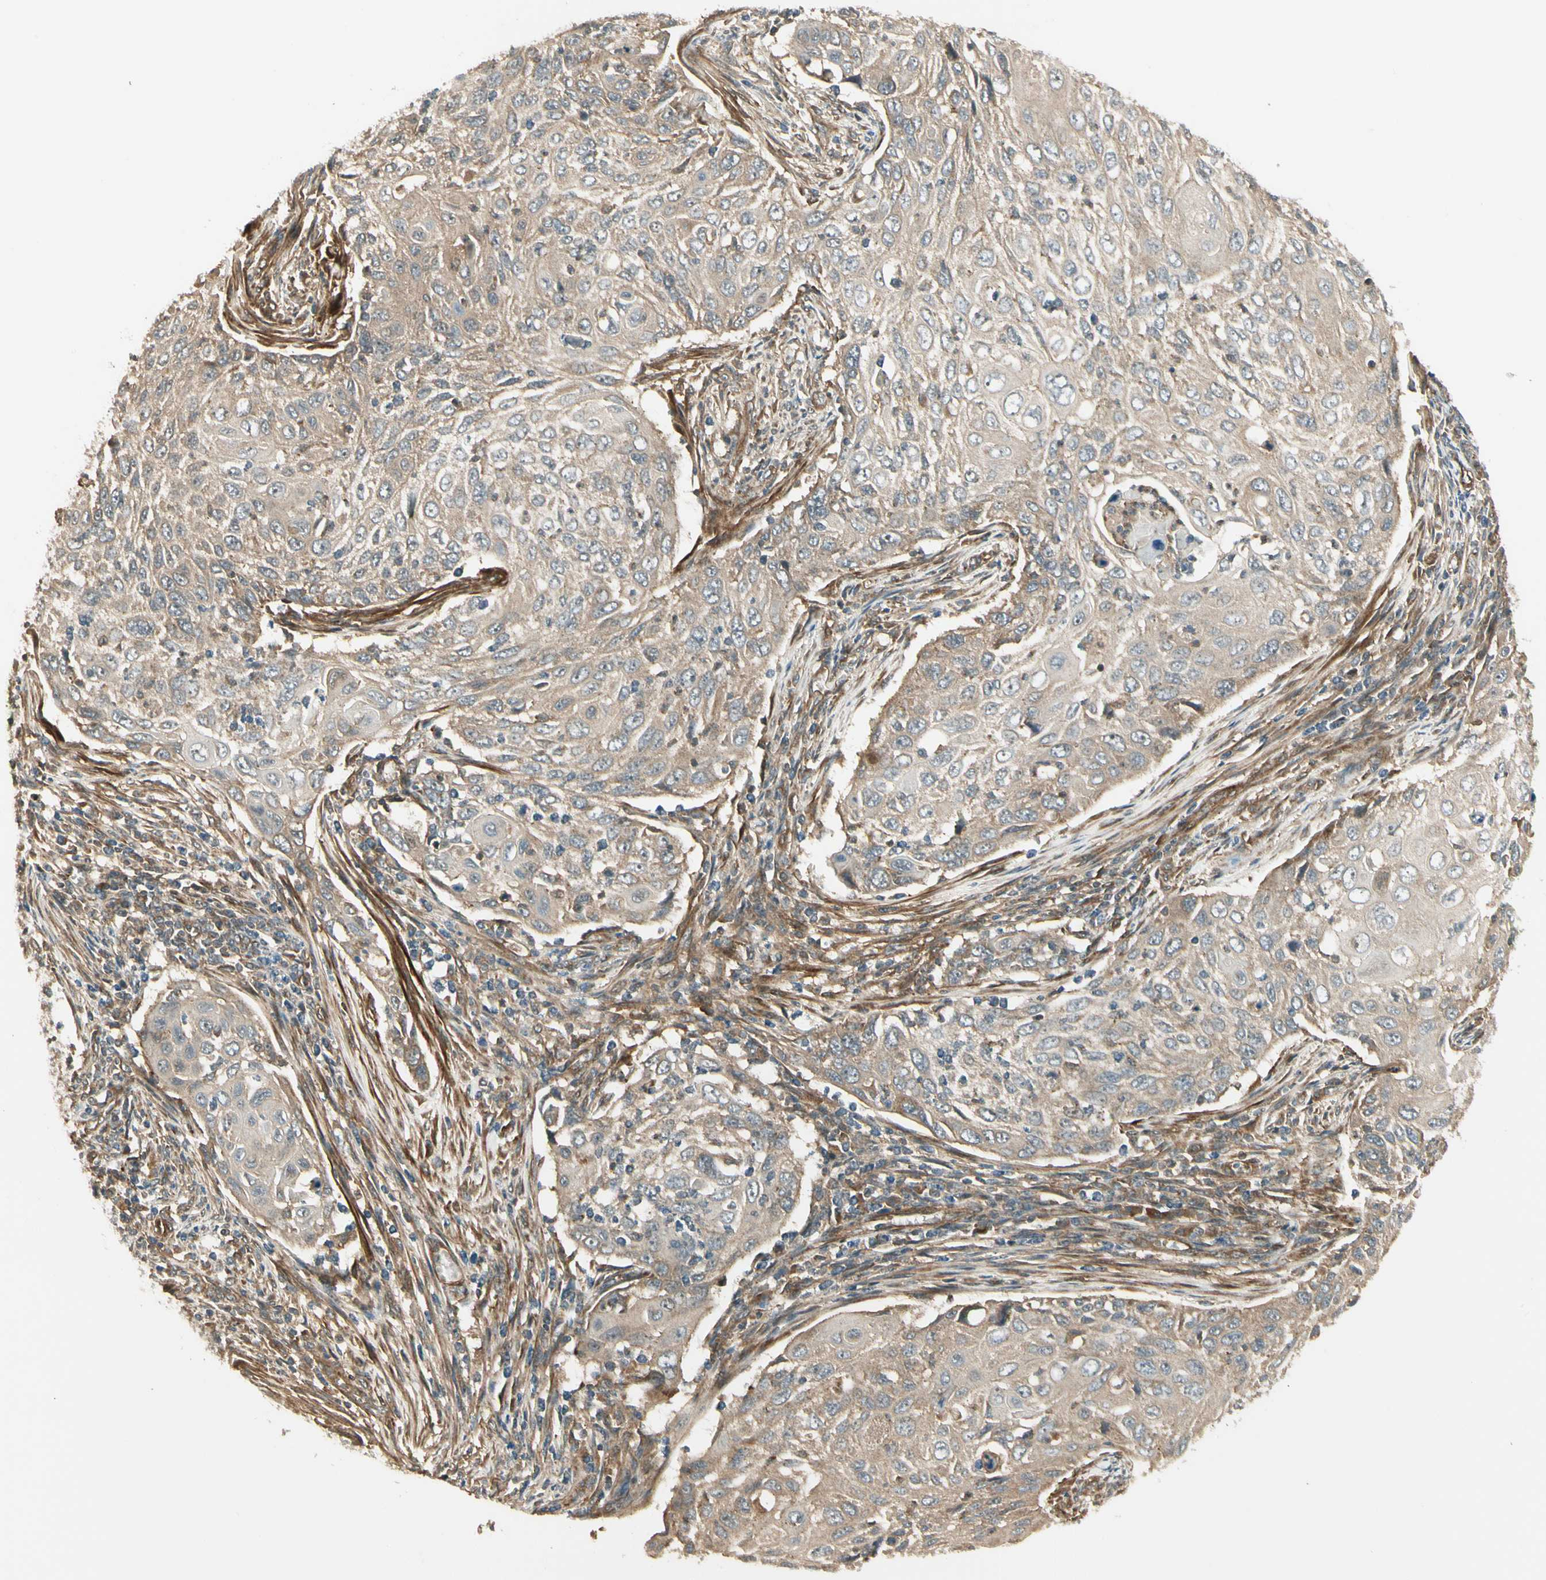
{"staining": {"intensity": "moderate", "quantity": ">75%", "location": "cytoplasmic/membranous"}, "tissue": "cervical cancer", "cell_type": "Tumor cells", "image_type": "cancer", "snomed": [{"axis": "morphology", "description": "Squamous cell carcinoma, NOS"}, {"axis": "topography", "description": "Cervix"}], "caption": "Human squamous cell carcinoma (cervical) stained with a brown dye exhibits moderate cytoplasmic/membranous positive expression in about >75% of tumor cells.", "gene": "FKBP15", "patient": {"sex": "female", "age": 70}}